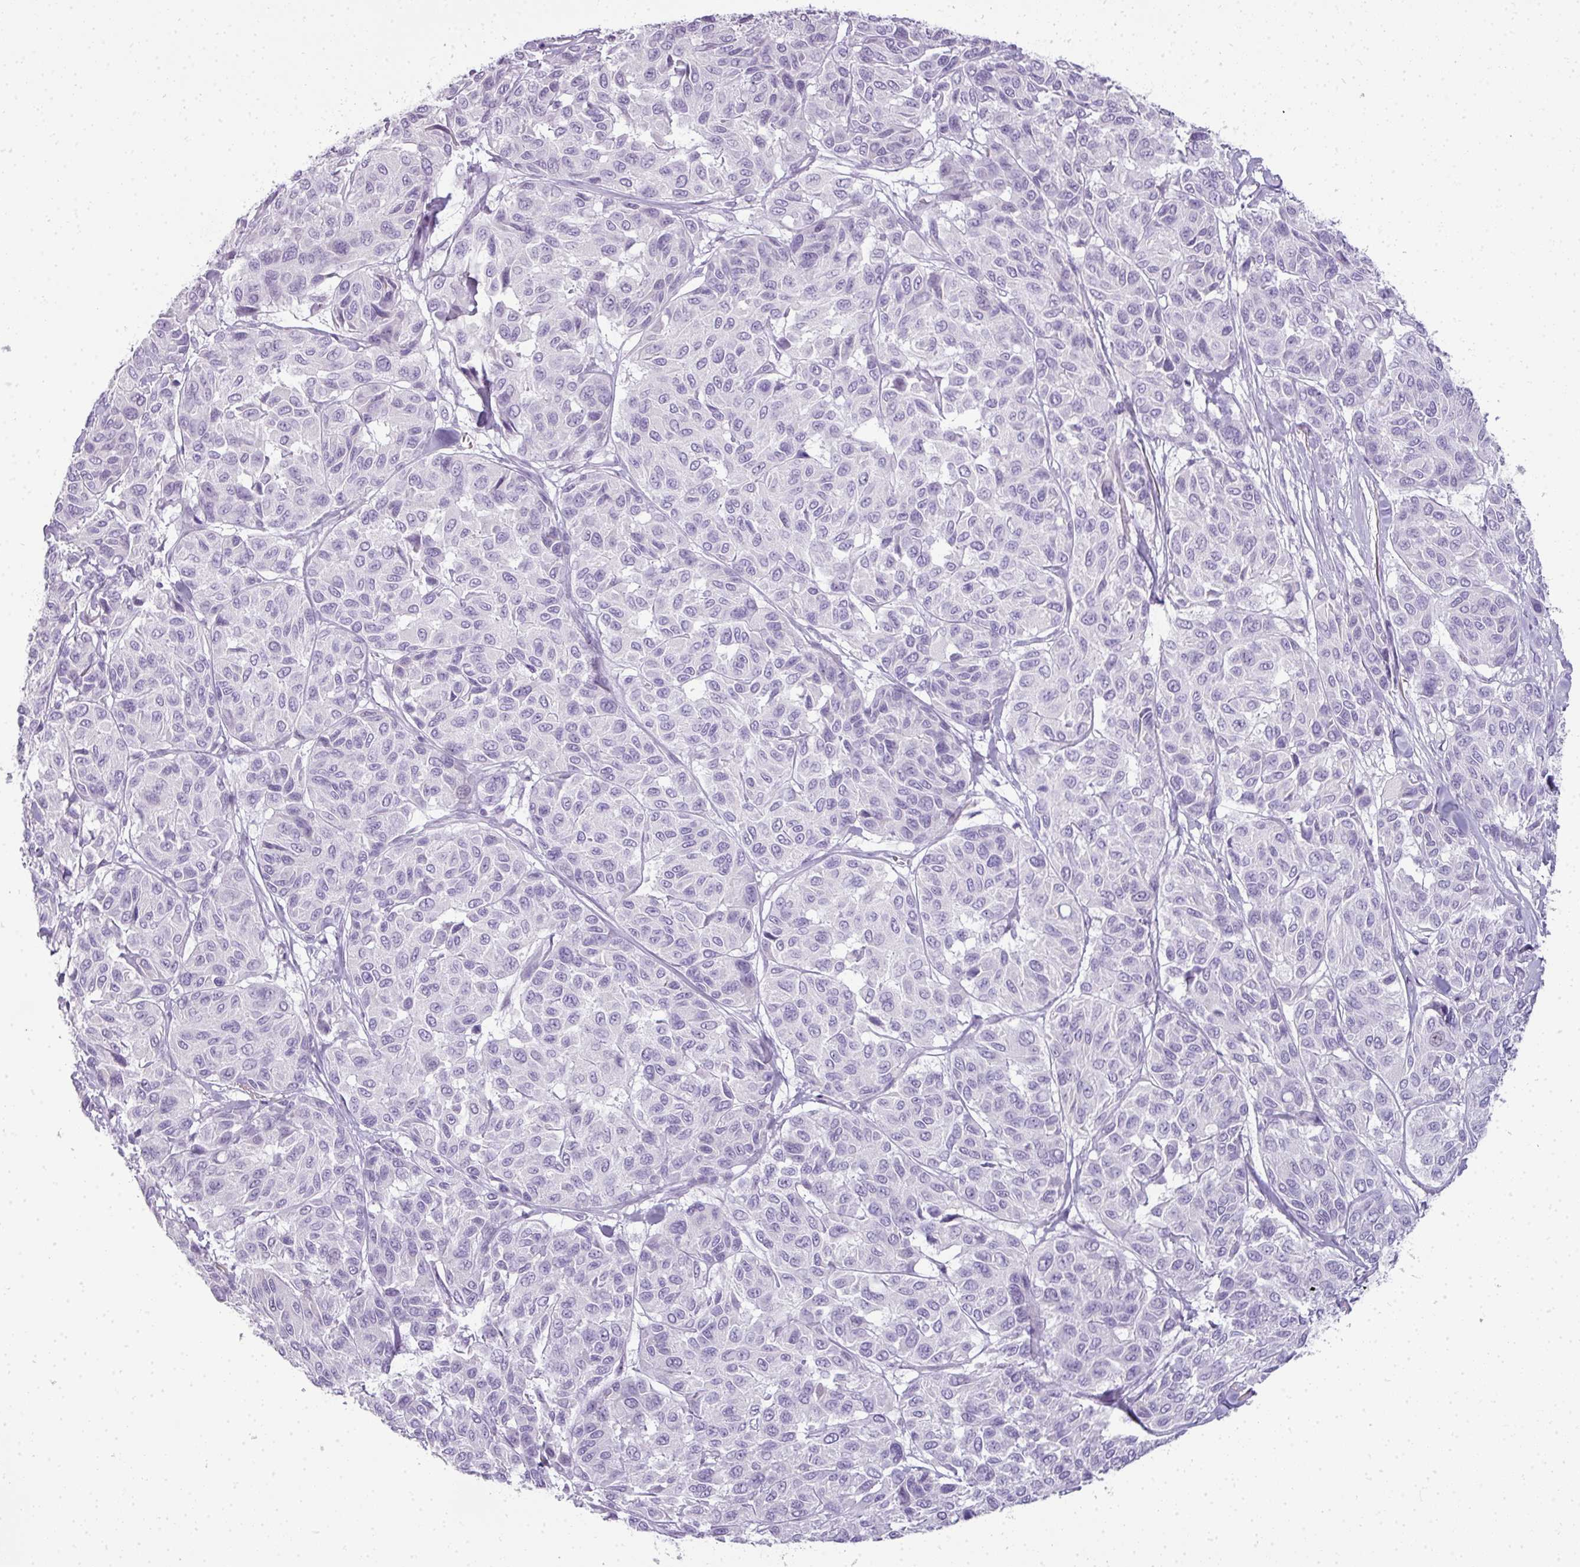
{"staining": {"intensity": "negative", "quantity": "none", "location": "none"}, "tissue": "melanoma", "cell_type": "Tumor cells", "image_type": "cancer", "snomed": [{"axis": "morphology", "description": "Malignant melanoma, NOS"}, {"axis": "topography", "description": "Skin"}], "caption": "Immunohistochemistry (IHC) of human melanoma reveals no staining in tumor cells. (DAB (3,3'-diaminobenzidine) IHC, high magnification).", "gene": "RBMY1F", "patient": {"sex": "female", "age": 66}}